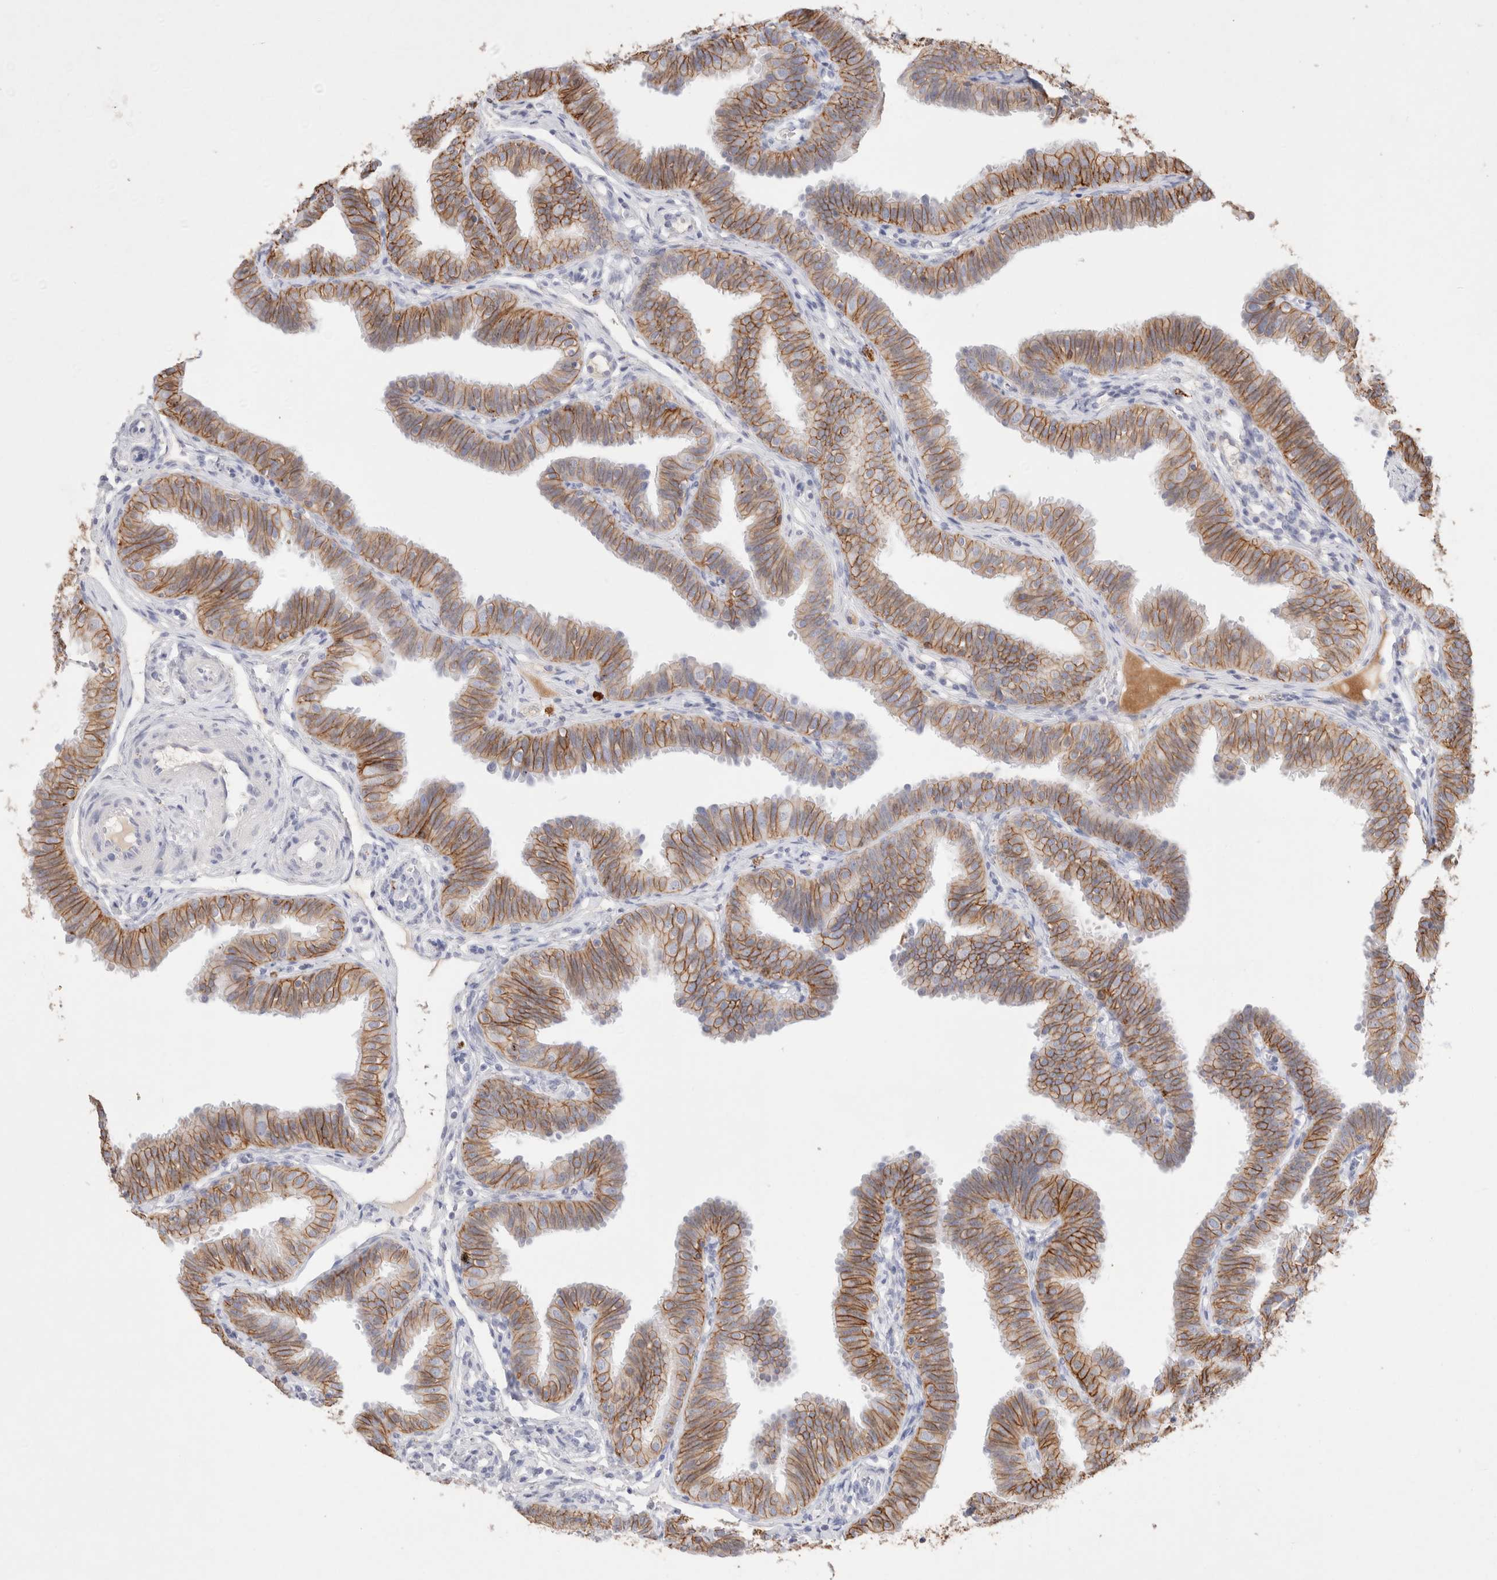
{"staining": {"intensity": "strong", "quantity": ">75%", "location": "cytoplasmic/membranous"}, "tissue": "fallopian tube", "cell_type": "Glandular cells", "image_type": "normal", "snomed": [{"axis": "morphology", "description": "Normal tissue, NOS"}, {"axis": "topography", "description": "Fallopian tube"}], "caption": "Brown immunohistochemical staining in benign human fallopian tube displays strong cytoplasmic/membranous positivity in about >75% of glandular cells.", "gene": "EPCAM", "patient": {"sex": "female", "age": 35}}